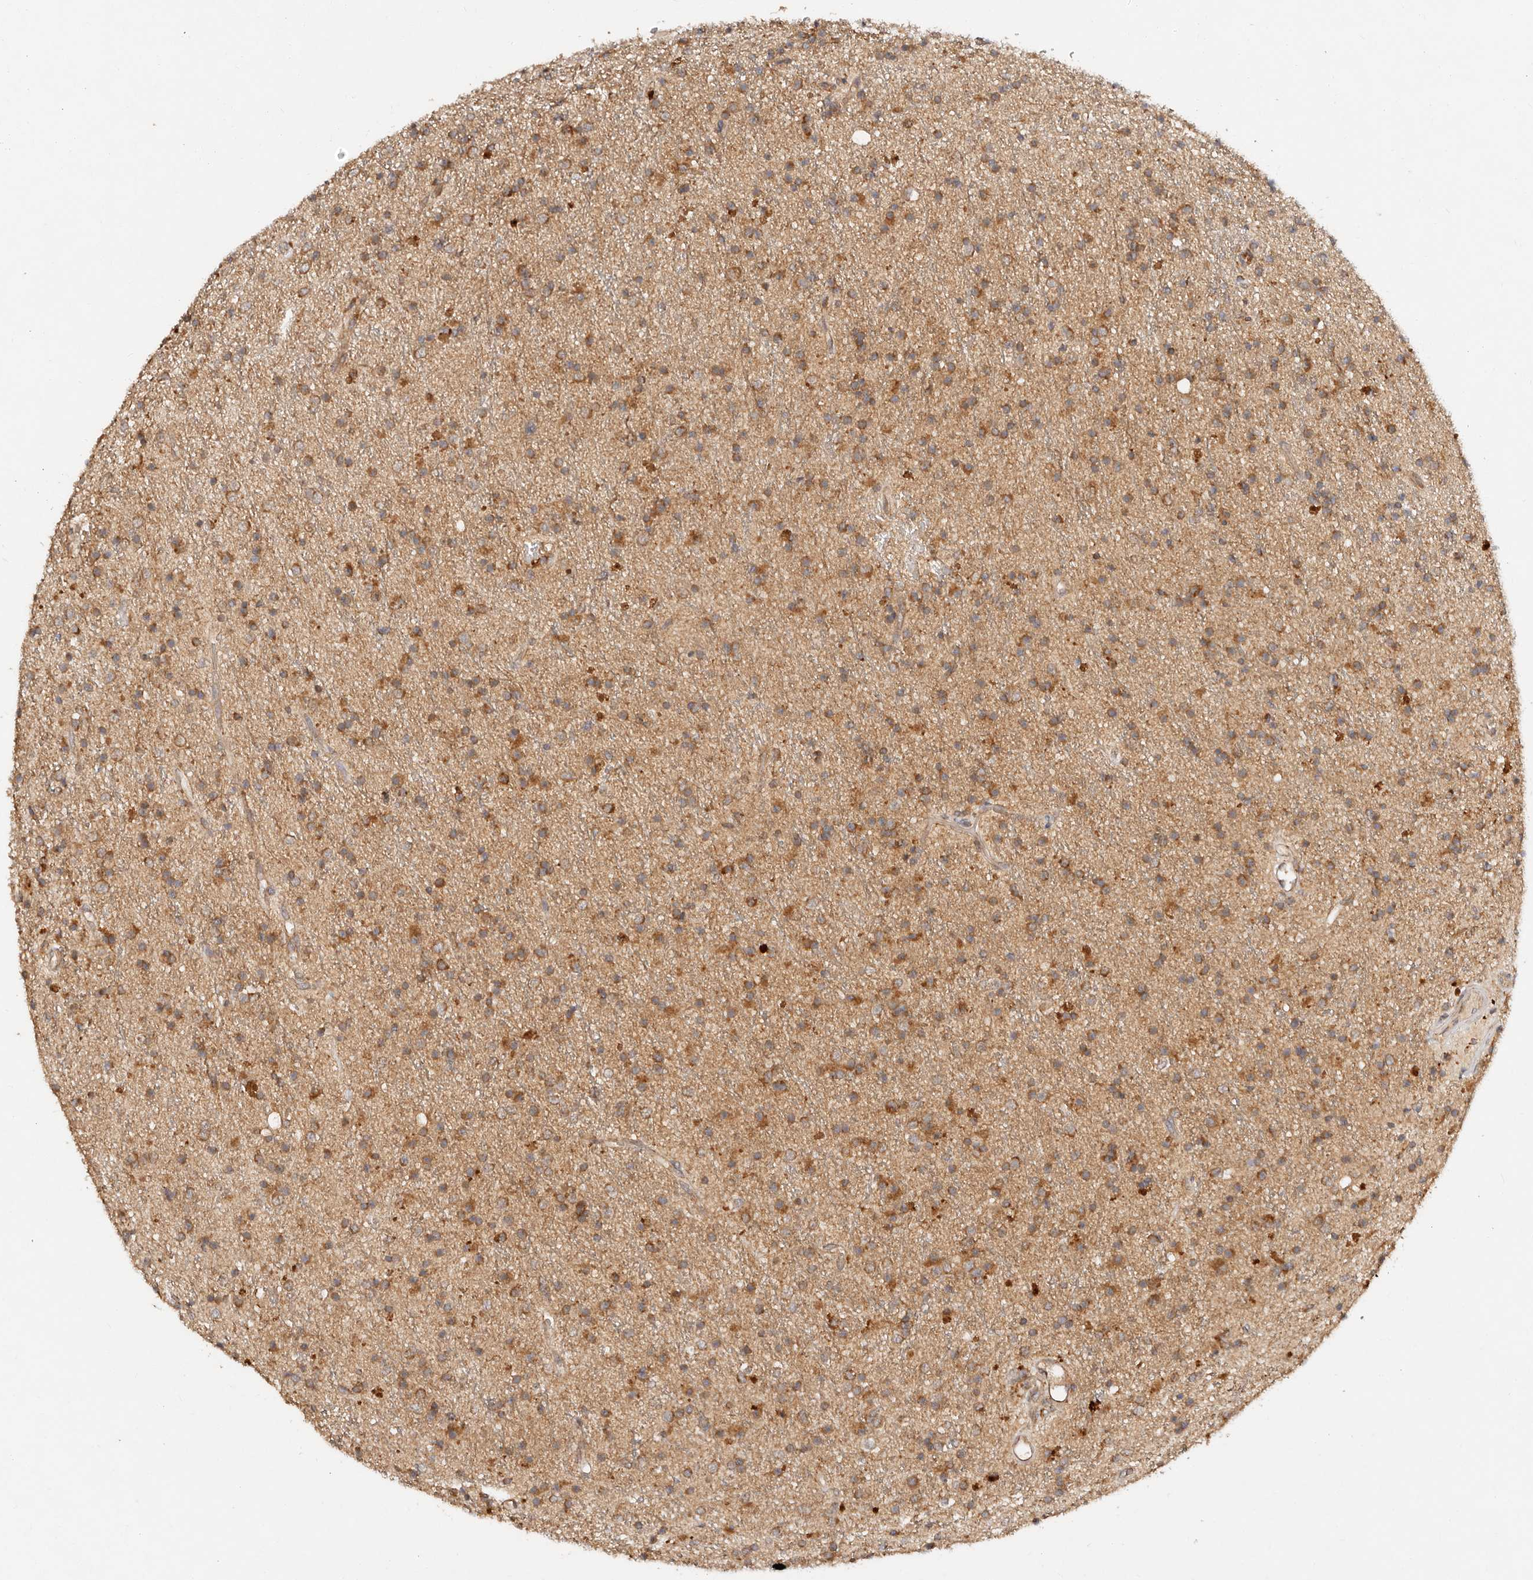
{"staining": {"intensity": "moderate", "quantity": ">75%", "location": "cytoplasmic/membranous"}, "tissue": "glioma", "cell_type": "Tumor cells", "image_type": "cancer", "snomed": [{"axis": "morphology", "description": "Glioma, malignant, High grade"}, {"axis": "topography", "description": "Brain"}], "caption": "Brown immunohistochemical staining in high-grade glioma (malignant) reveals moderate cytoplasmic/membranous positivity in about >75% of tumor cells.", "gene": "DENND11", "patient": {"sex": "male", "age": 34}}